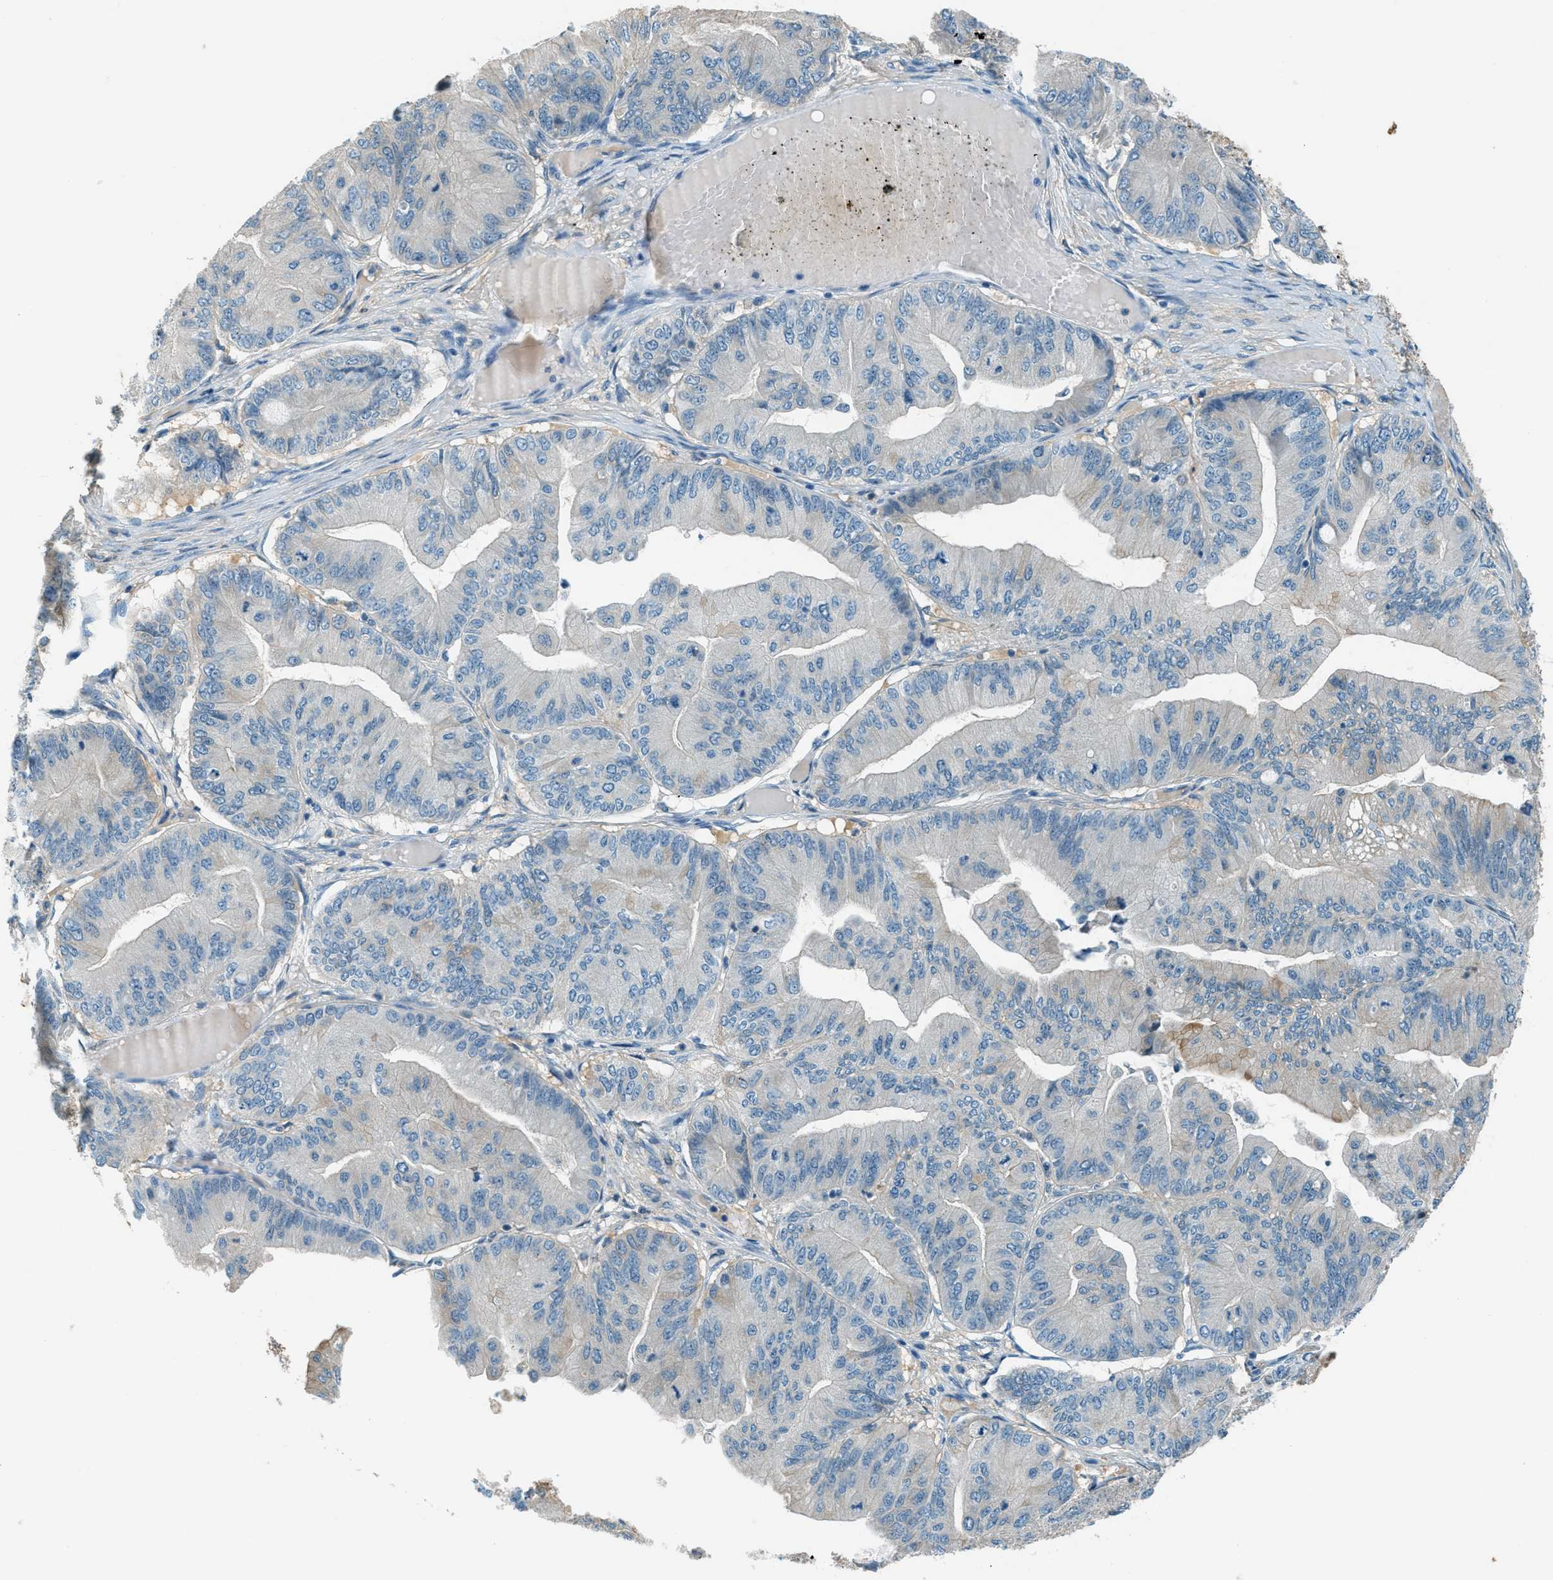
{"staining": {"intensity": "weak", "quantity": "<25%", "location": "cytoplasmic/membranous"}, "tissue": "ovarian cancer", "cell_type": "Tumor cells", "image_type": "cancer", "snomed": [{"axis": "morphology", "description": "Cystadenocarcinoma, mucinous, NOS"}, {"axis": "topography", "description": "Ovary"}], "caption": "The photomicrograph displays no significant positivity in tumor cells of ovarian cancer (mucinous cystadenocarcinoma).", "gene": "MSLN", "patient": {"sex": "female", "age": 61}}